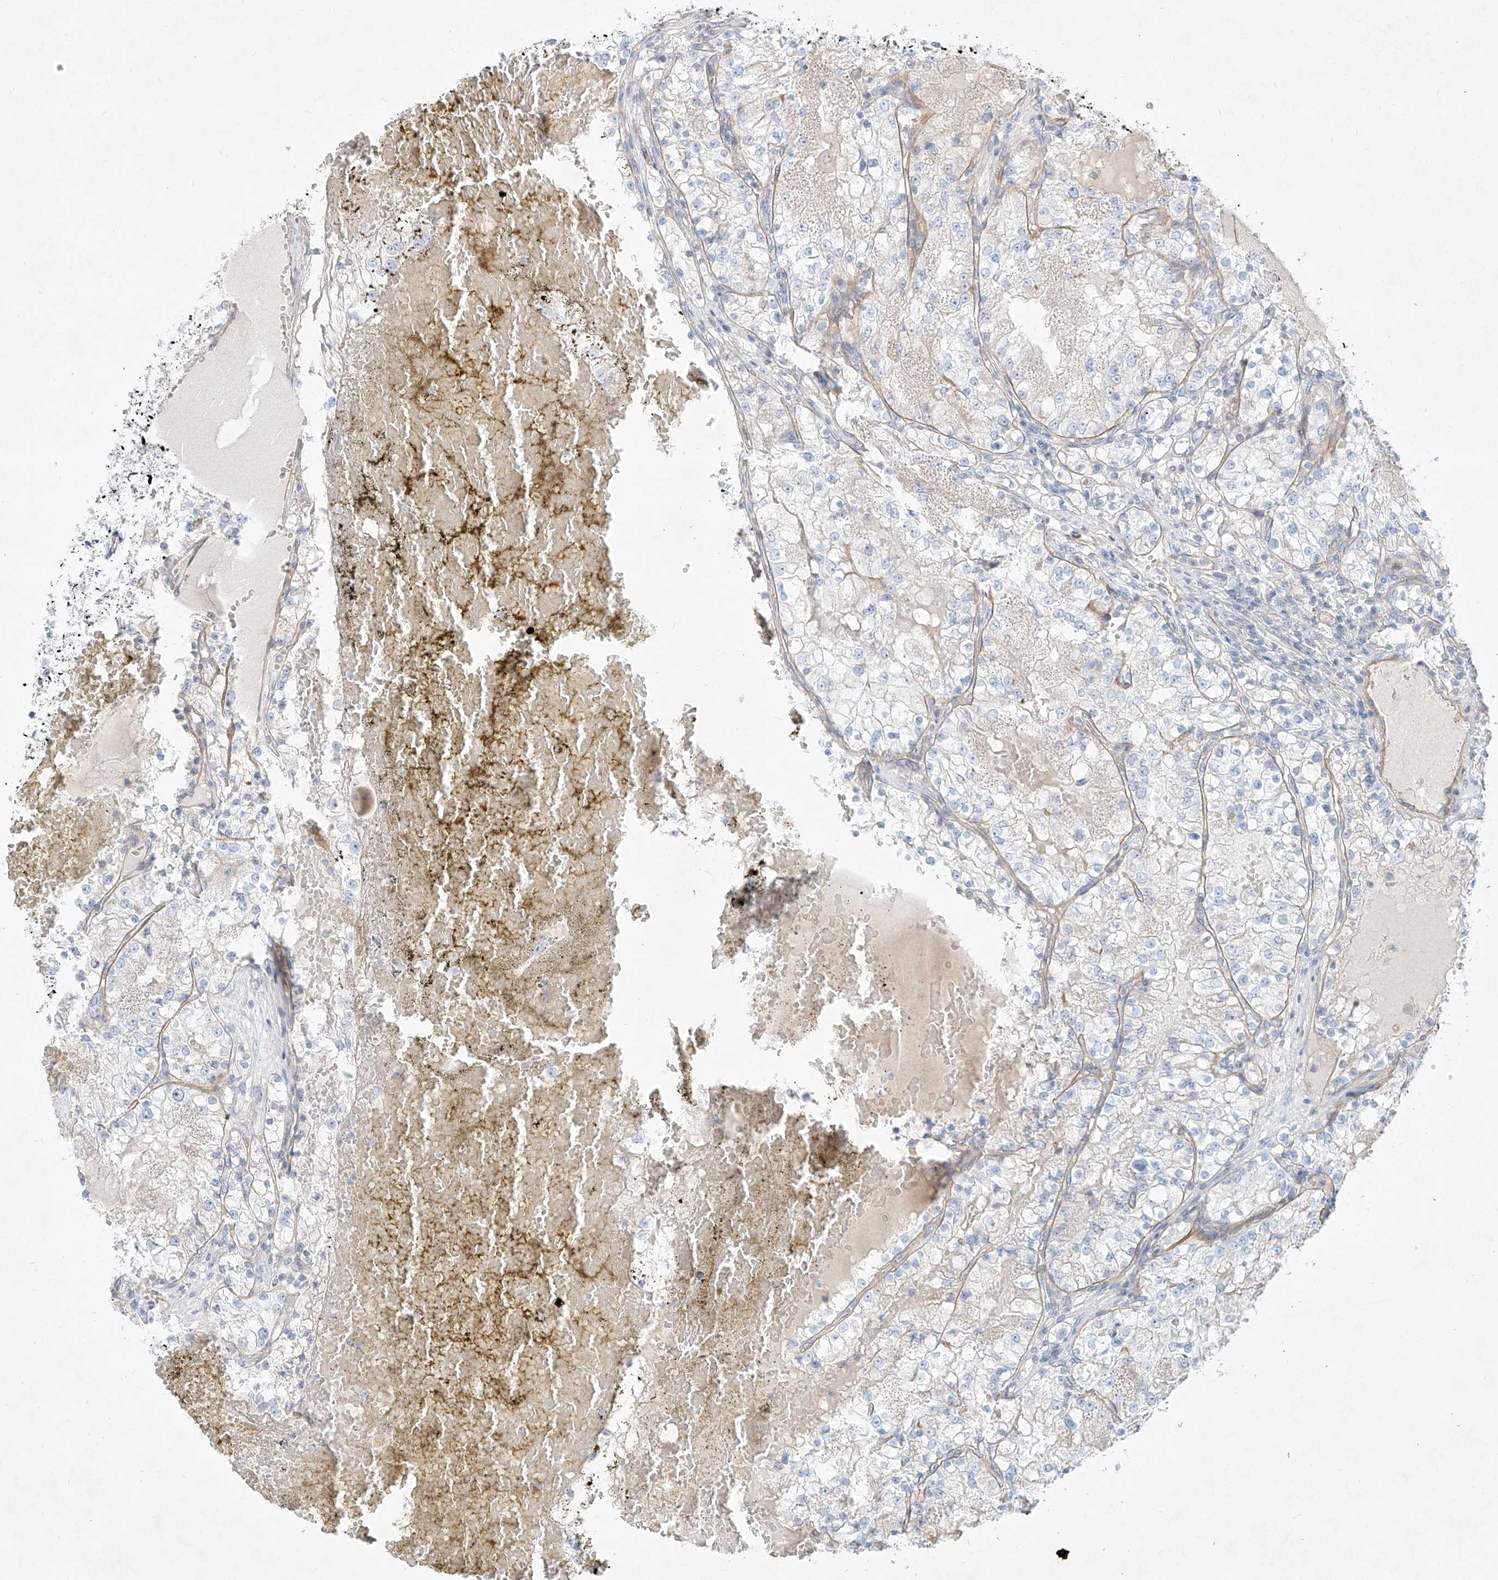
{"staining": {"intensity": "negative", "quantity": "none", "location": "none"}, "tissue": "renal cancer", "cell_type": "Tumor cells", "image_type": "cancer", "snomed": [{"axis": "morphology", "description": "Normal tissue, NOS"}, {"axis": "morphology", "description": "Adenocarcinoma, NOS"}, {"axis": "topography", "description": "Kidney"}], "caption": "This is an immunohistochemistry (IHC) histopathology image of renal cancer. There is no expression in tumor cells.", "gene": "AJM1", "patient": {"sex": "male", "age": 68}}